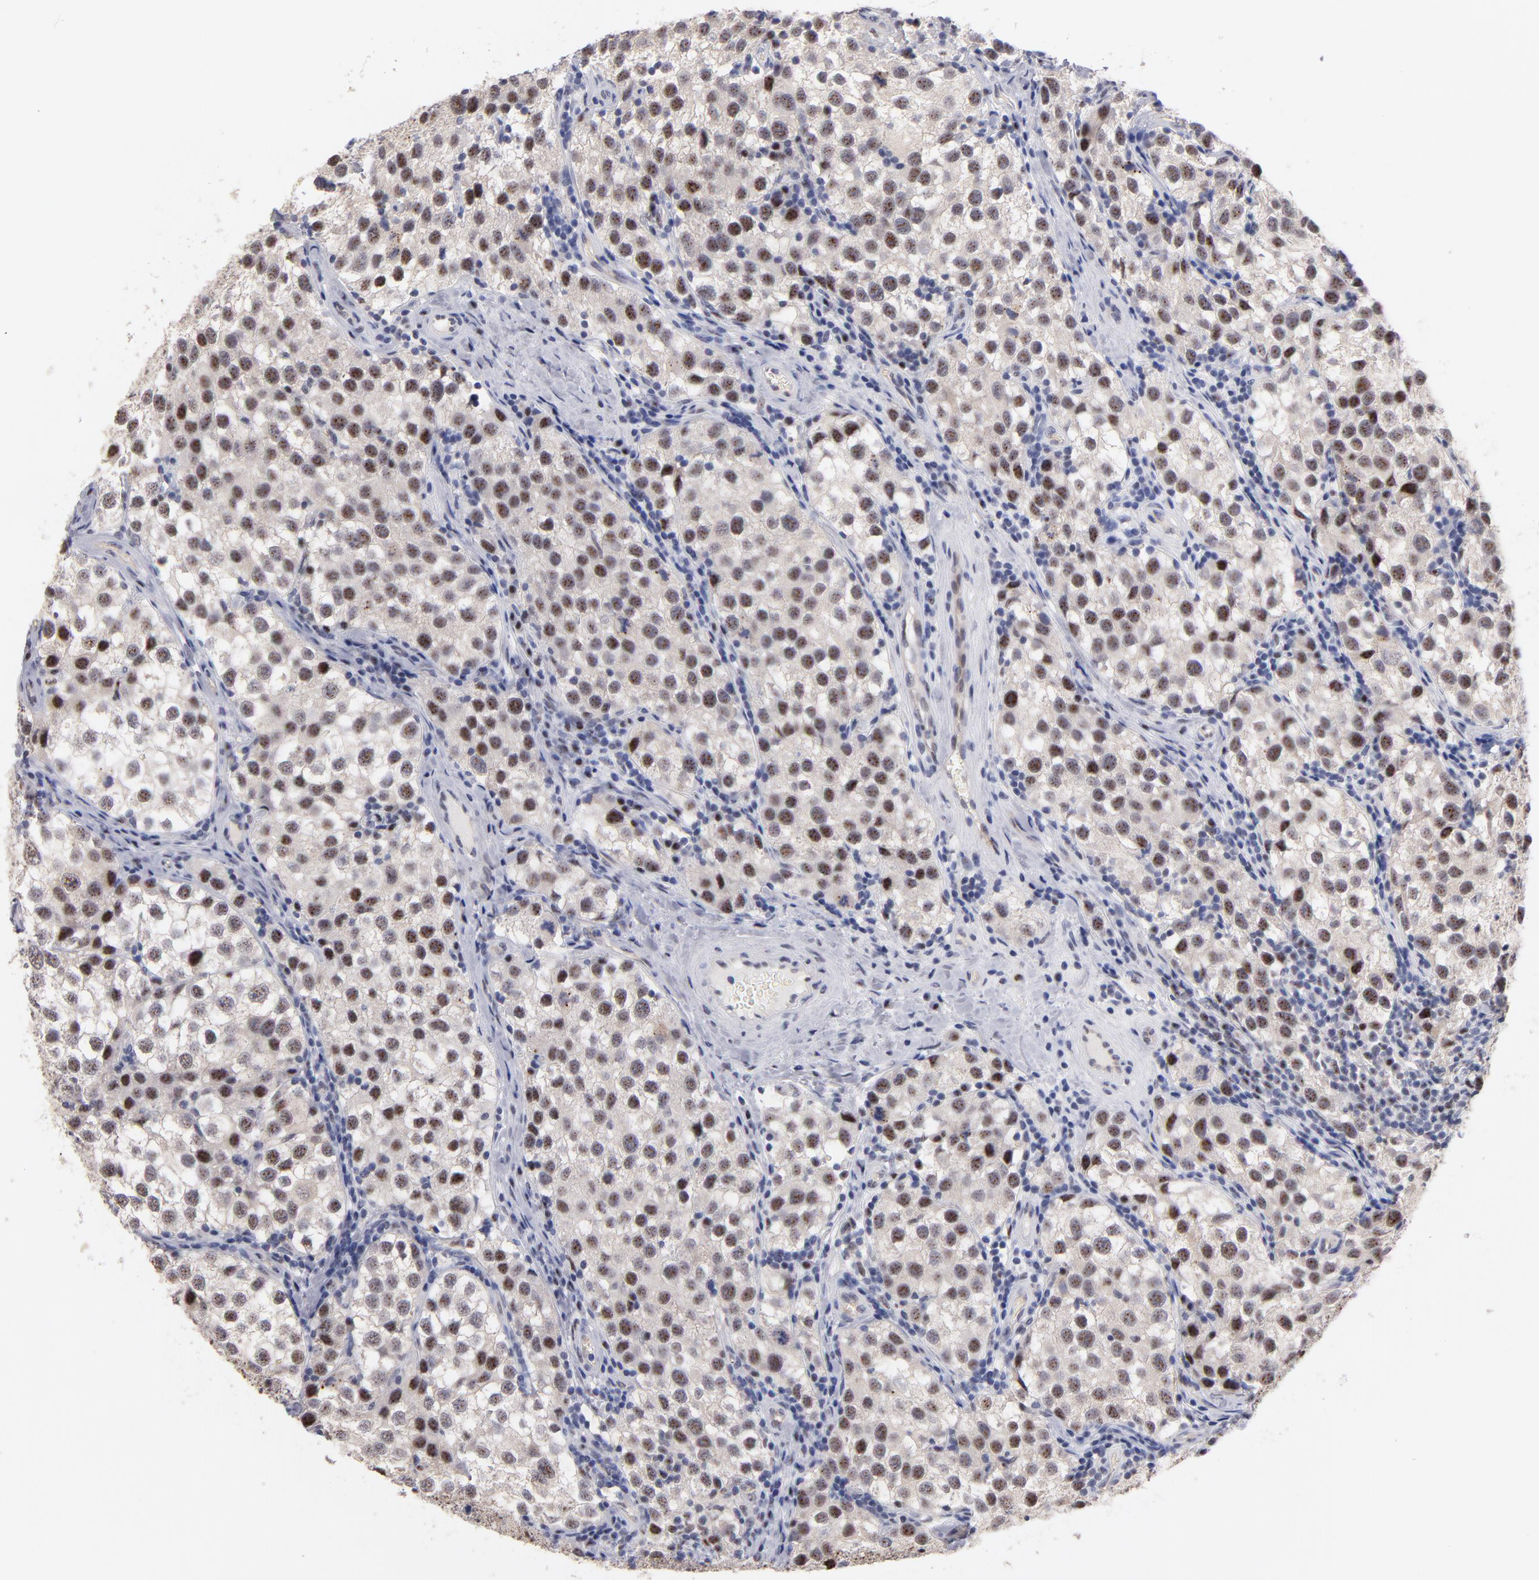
{"staining": {"intensity": "moderate", "quantity": "25%-75%", "location": "nuclear"}, "tissue": "testis cancer", "cell_type": "Tumor cells", "image_type": "cancer", "snomed": [{"axis": "morphology", "description": "Seminoma, NOS"}, {"axis": "topography", "description": "Testis"}], "caption": "Immunohistochemical staining of testis seminoma exhibits medium levels of moderate nuclear protein expression in about 25%-75% of tumor cells.", "gene": "RAF1", "patient": {"sex": "male", "age": 39}}